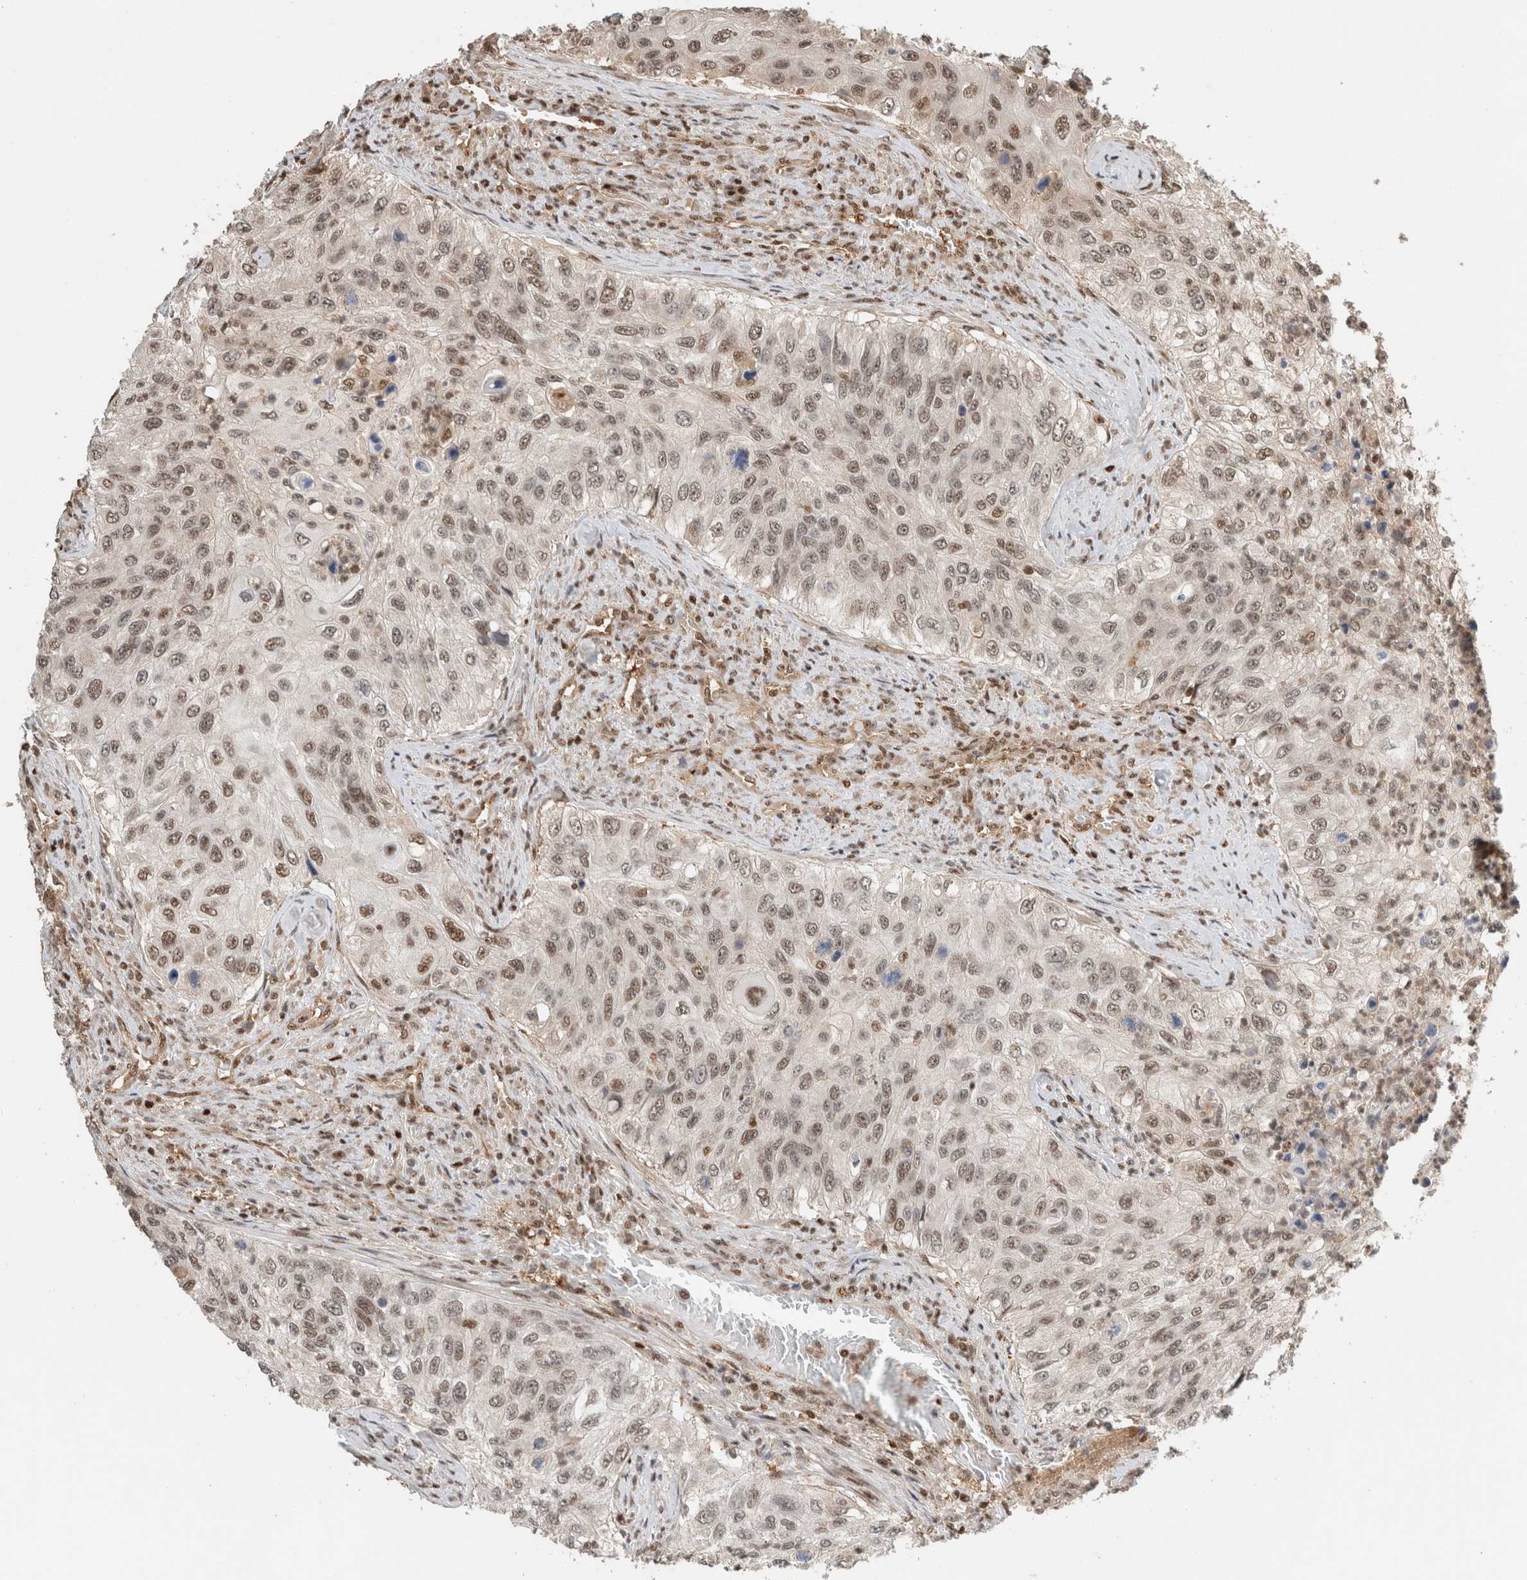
{"staining": {"intensity": "weak", "quantity": ">75%", "location": "nuclear"}, "tissue": "urothelial cancer", "cell_type": "Tumor cells", "image_type": "cancer", "snomed": [{"axis": "morphology", "description": "Urothelial carcinoma, High grade"}, {"axis": "topography", "description": "Urinary bladder"}], "caption": "Urothelial carcinoma (high-grade) tissue displays weak nuclear positivity in approximately >75% of tumor cells", "gene": "SNRNP40", "patient": {"sex": "female", "age": 60}}